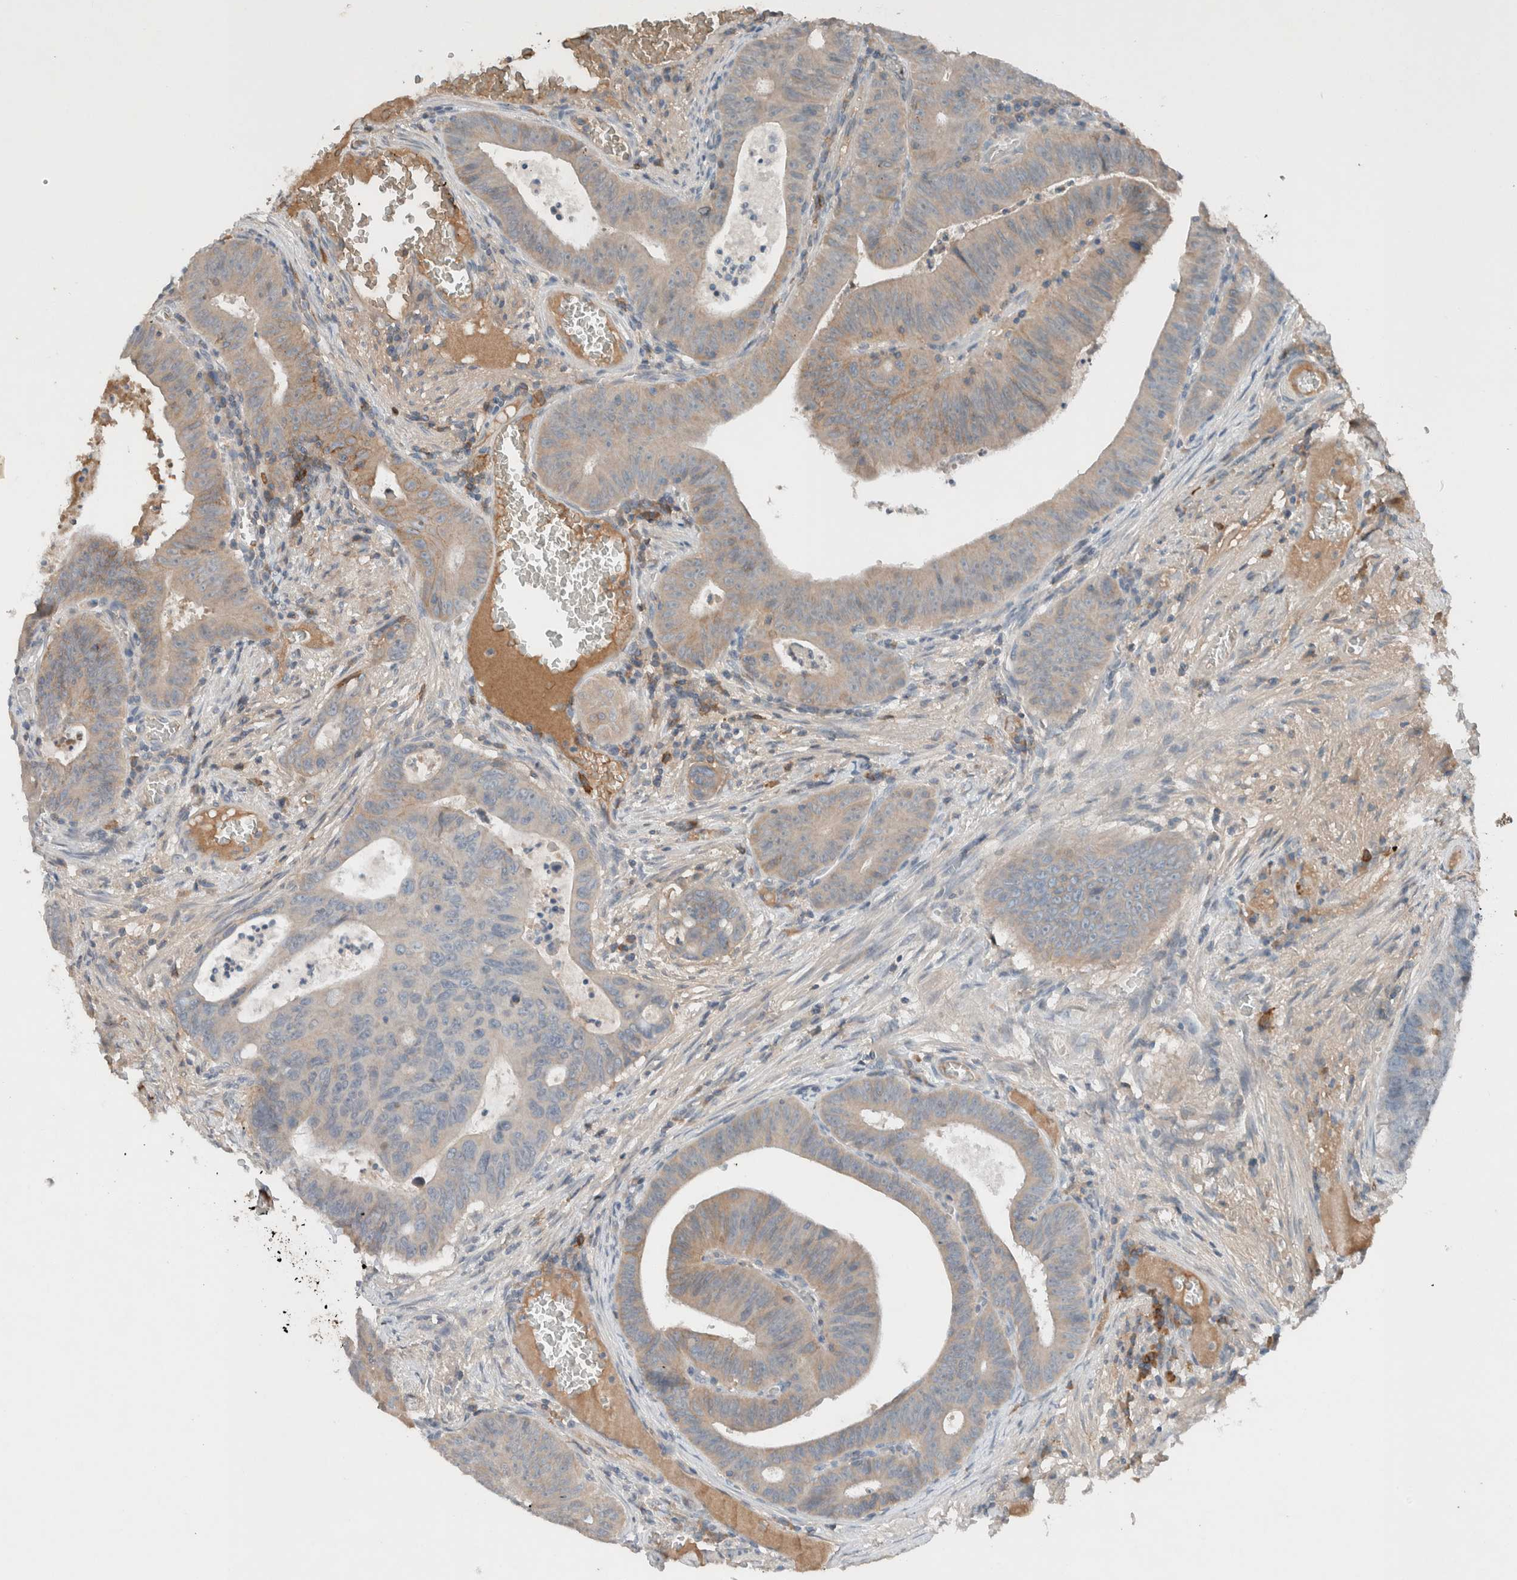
{"staining": {"intensity": "weak", "quantity": "<25%", "location": "cytoplasmic/membranous"}, "tissue": "colorectal cancer", "cell_type": "Tumor cells", "image_type": "cancer", "snomed": [{"axis": "morphology", "description": "Adenocarcinoma, NOS"}, {"axis": "topography", "description": "Colon"}], "caption": "Immunohistochemistry of human colorectal cancer reveals no positivity in tumor cells. (DAB (3,3'-diaminobenzidine) IHC, high magnification).", "gene": "UGCG", "patient": {"sex": "male", "age": 87}}